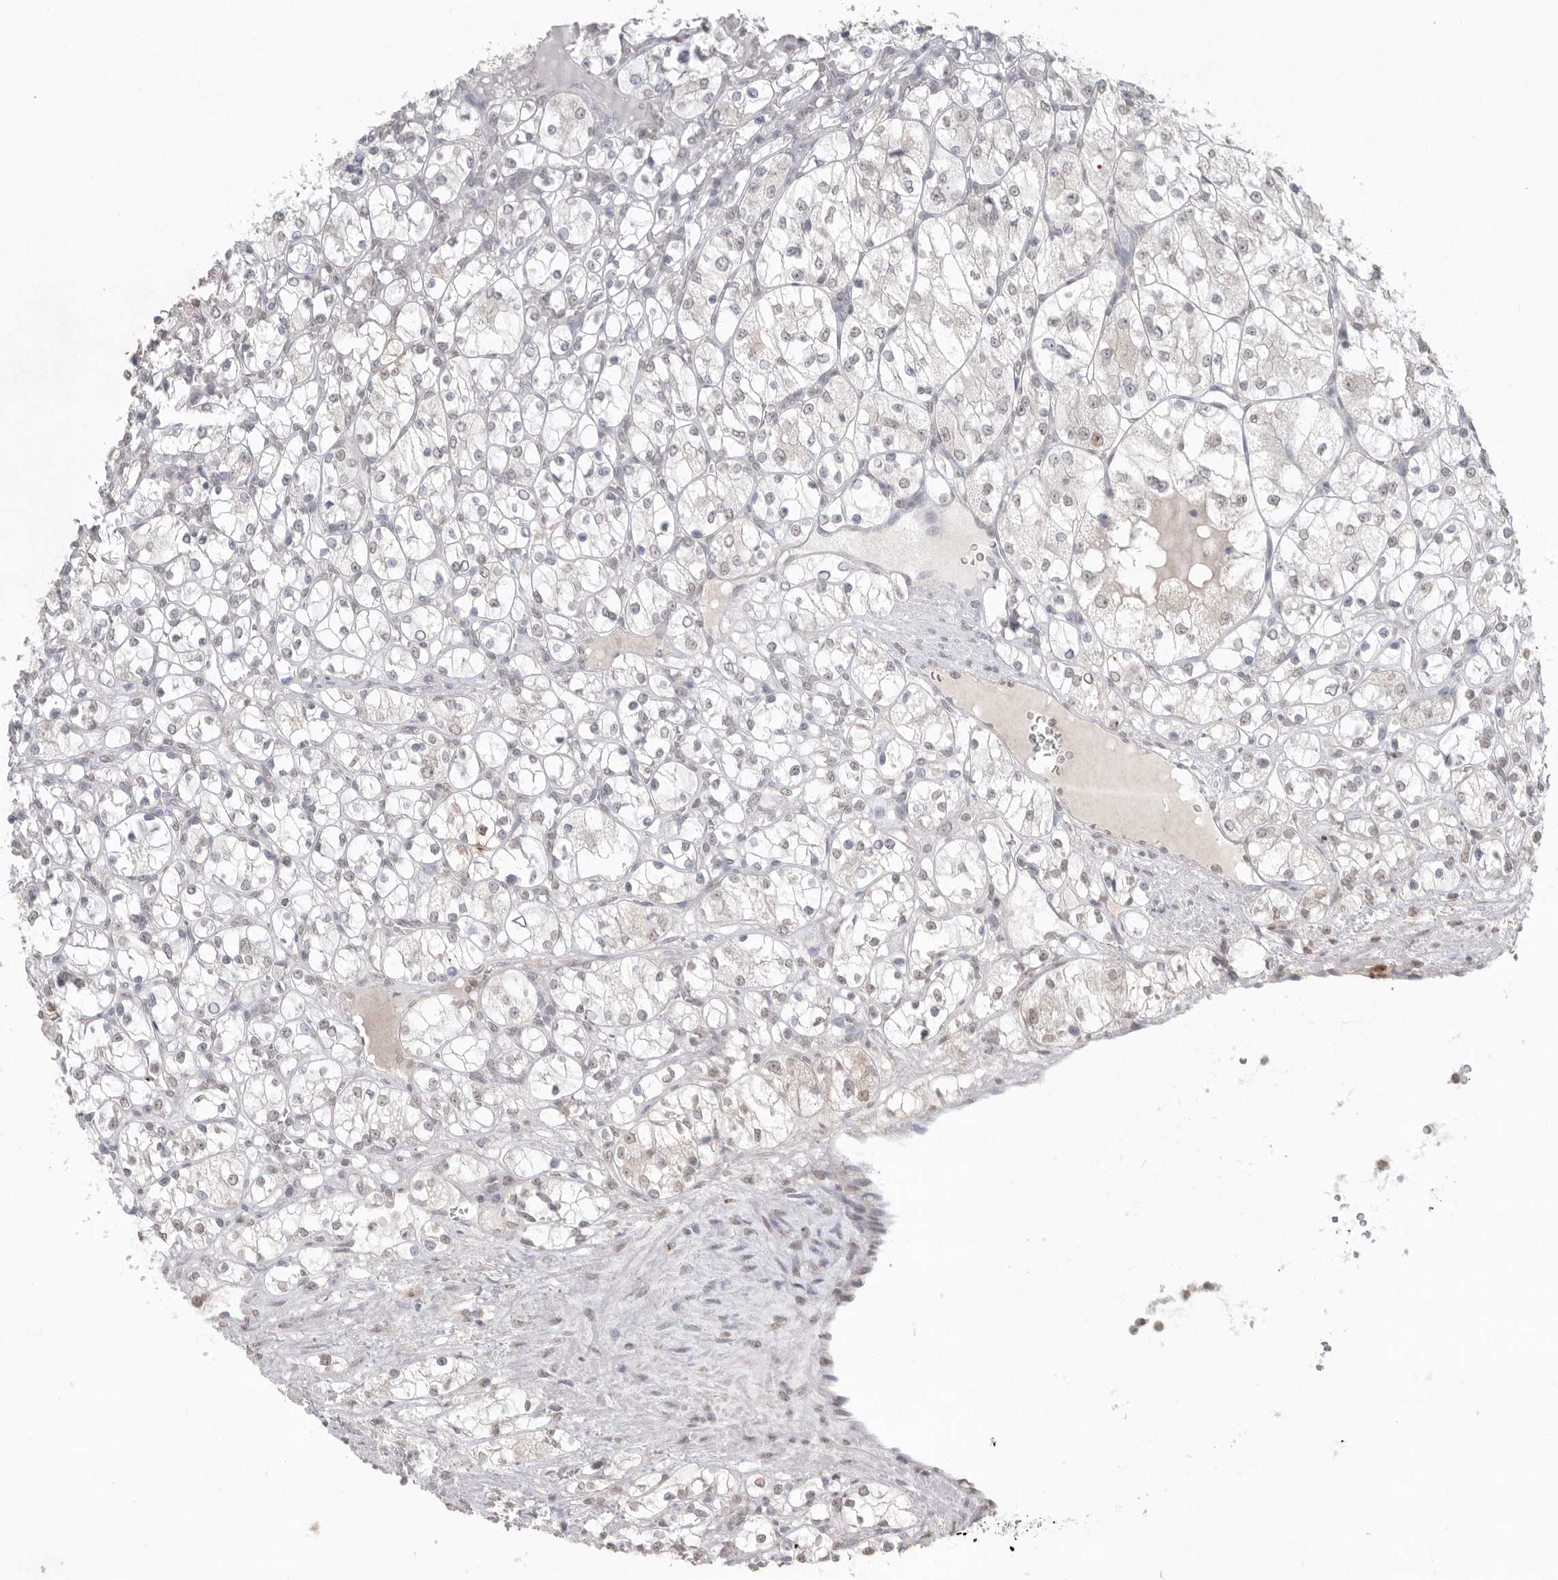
{"staining": {"intensity": "negative", "quantity": "none", "location": "none"}, "tissue": "renal cancer", "cell_type": "Tumor cells", "image_type": "cancer", "snomed": [{"axis": "morphology", "description": "Adenocarcinoma, NOS"}, {"axis": "topography", "description": "Kidney"}], "caption": "This is an immunohistochemistry photomicrograph of renal adenocarcinoma. There is no positivity in tumor cells.", "gene": "KLK5", "patient": {"sex": "female", "age": 69}}